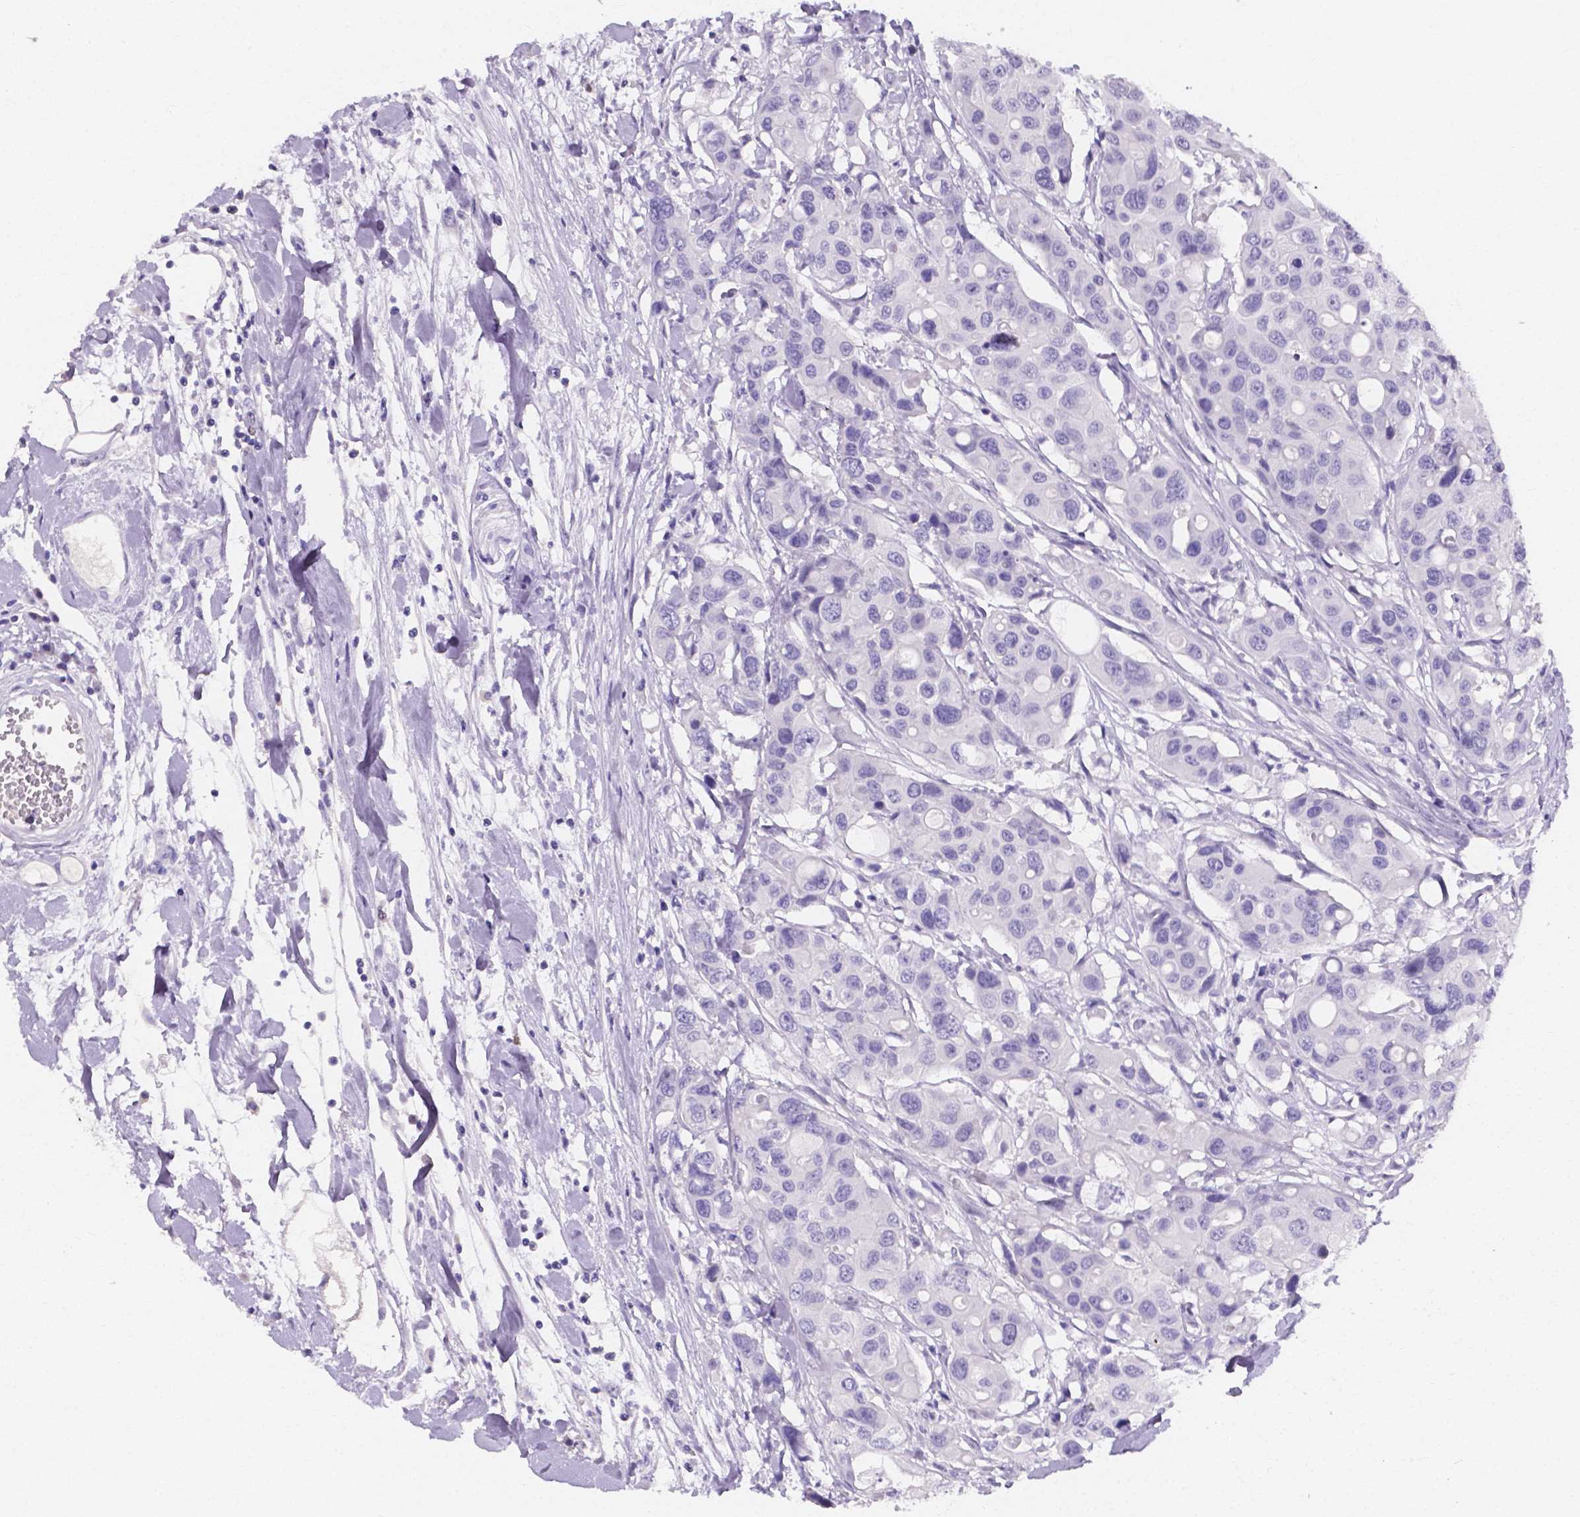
{"staining": {"intensity": "negative", "quantity": "none", "location": "none"}, "tissue": "colorectal cancer", "cell_type": "Tumor cells", "image_type": "cancer", "snomed": [{"axis": "morphology", "description": "Adenocarcinoma, NOS"}, {"axis": "topography", "description": "Colon"}], "caption": "The micrograph shows no significant positivity in tumor cells of colorectal adenocarcinoma.", "gene": "PLXNA4", "patient": {"sex": "male", "age": 77}}